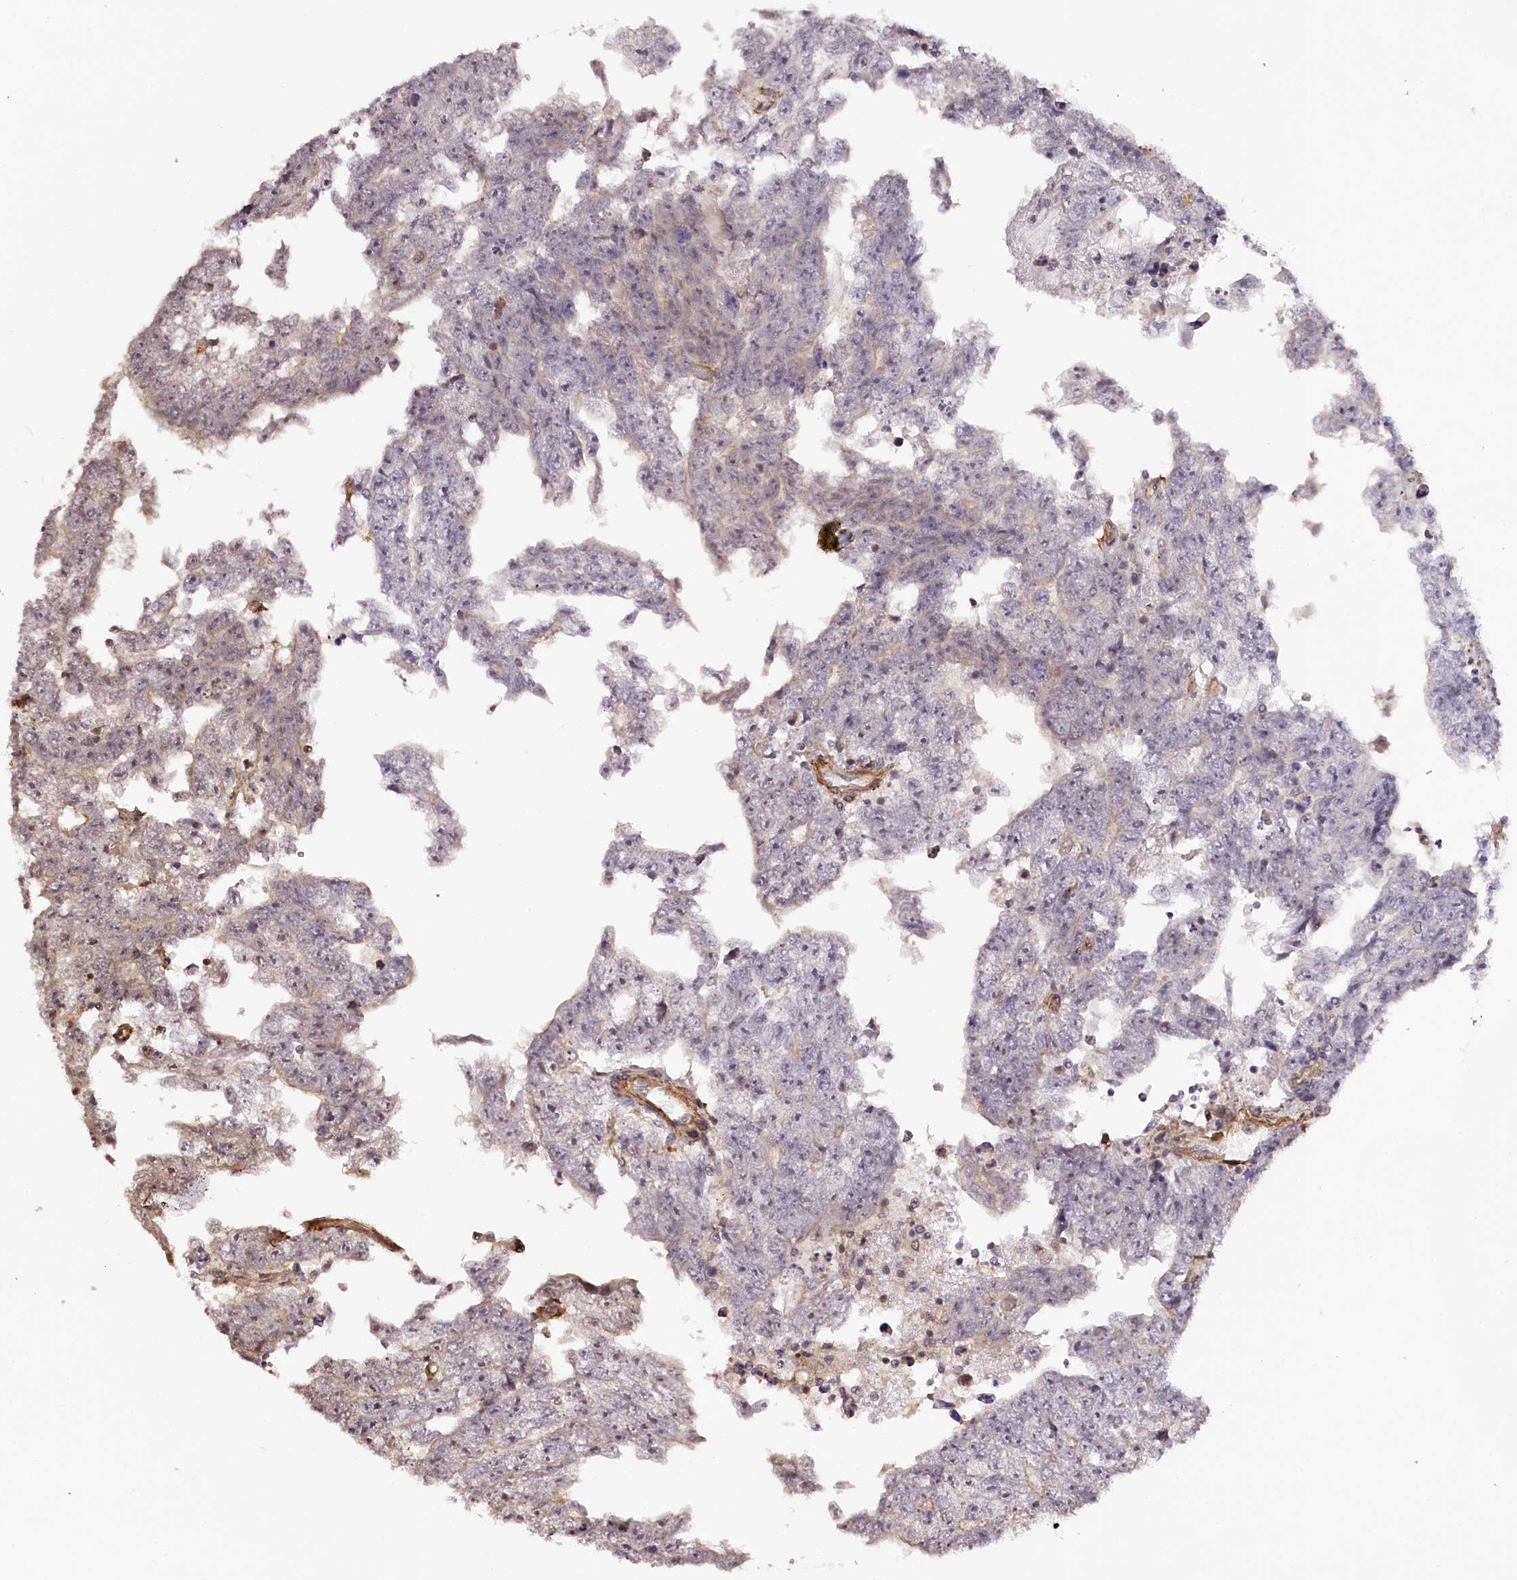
{"staining": {"intensity": "weak", "quantity": "<25%", "location": "cytoplasmic/membranous,nuclear"}, "tissue": "testis cancer", "cell_type": "Tumor cells", "image_type": "cancer", "snomed": [{"axis": "morphology", "description": "Carcinoma, Embryonal, NOS"}, {"axis": "topography", "description": "Testis"}], "caption": "This is an immunohistochemistry (IHC) image of embryonal carcinoma (testis). There is no positivity in tumor cells.", "gene": "TTC33", "patient": {"sex": "male", "age": 25}}